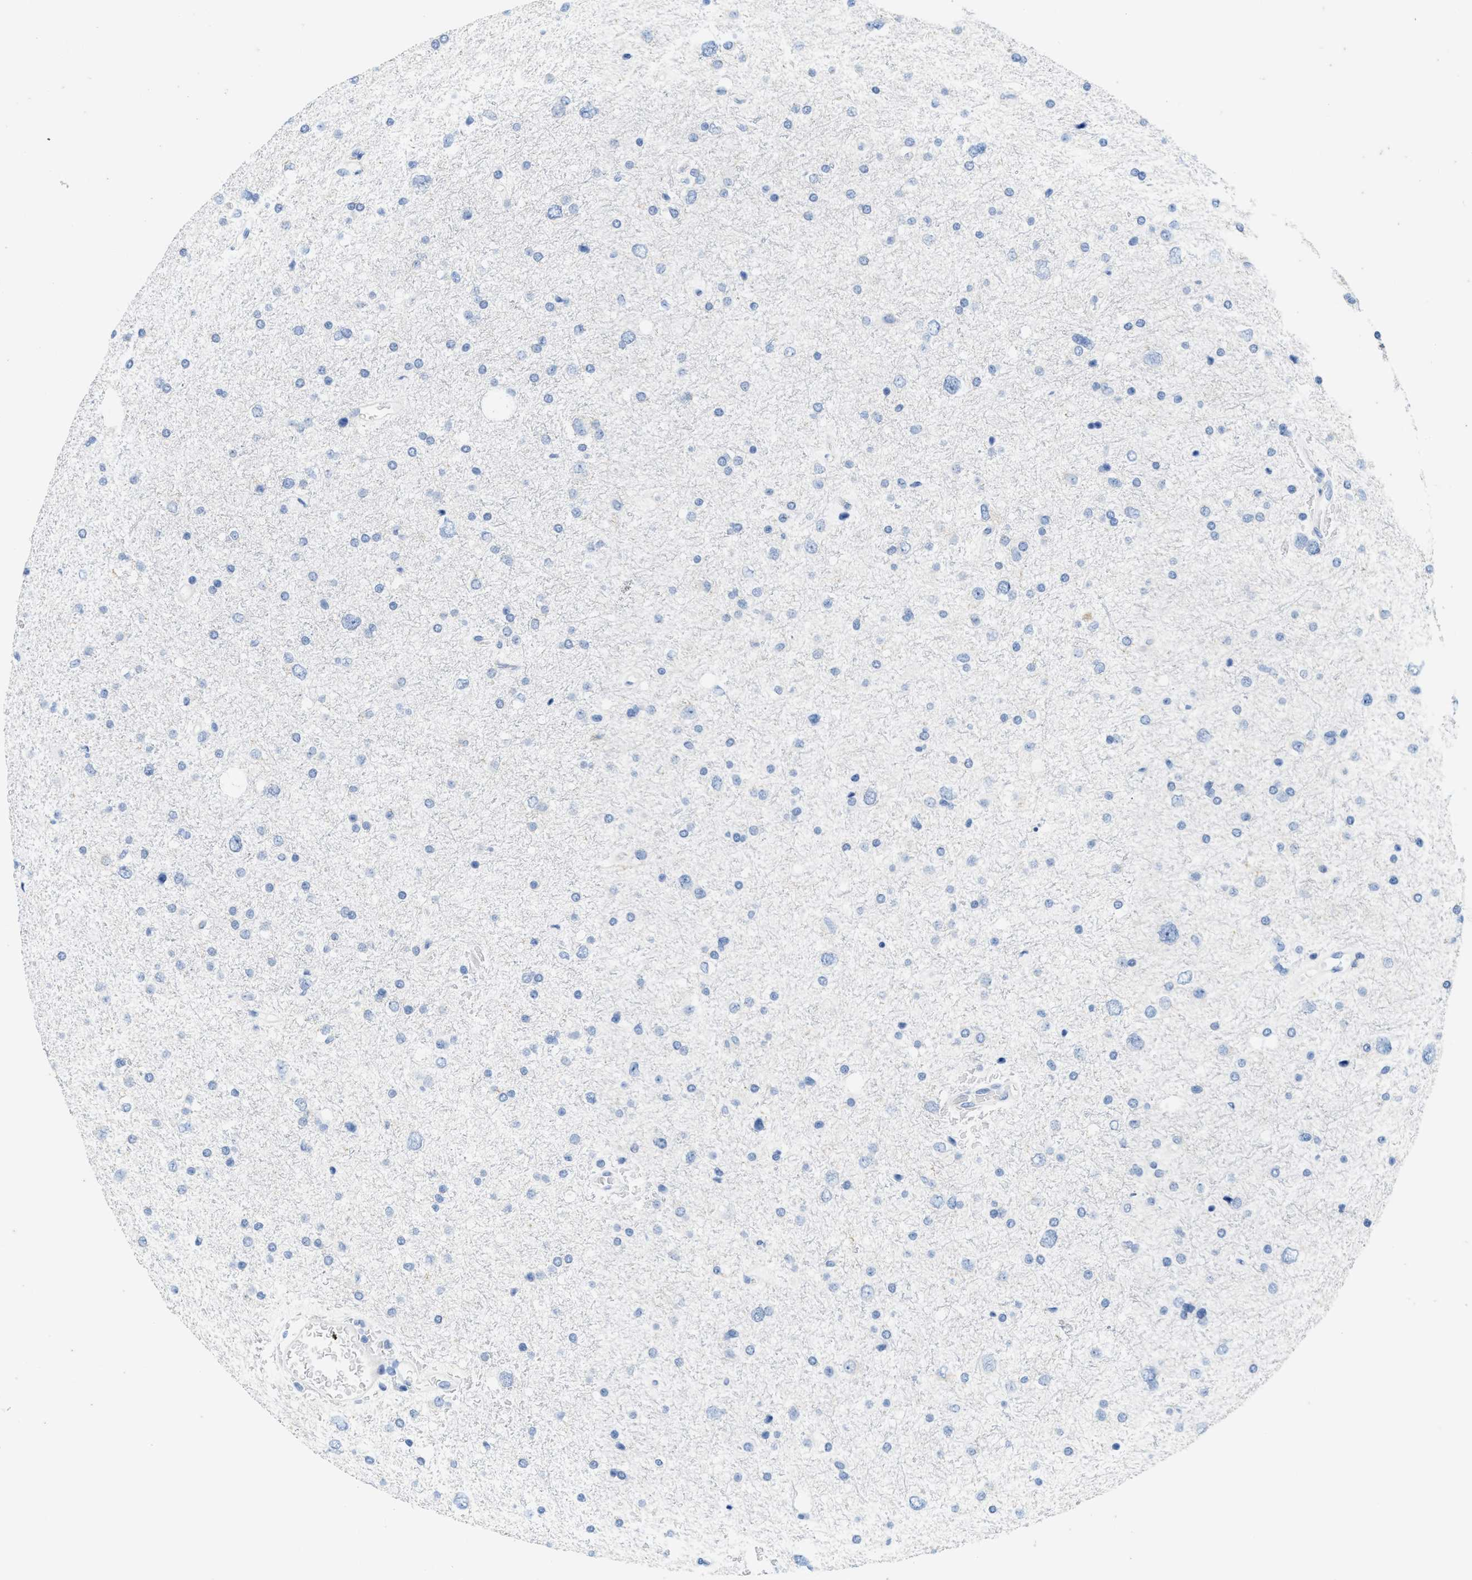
{"staining": {"intensity": "negative", "quantity": "none", "location": "none"}, "tissue": "glioma", "cell_type": "Tumor cells", "image_type": "cancer", "snomed": [{"axis": "morphology", "description": "Glioma, malignant, Low grade"}, {"axis": "topography", "description": "Brain"}], "caption": "A high-resolution micrograph shows immunohistochemistry staining of glioma, which reveals no significant expression in tumor cells.", "gene": "ABCB11", "patient": {"sex": "female", "age": 37}}